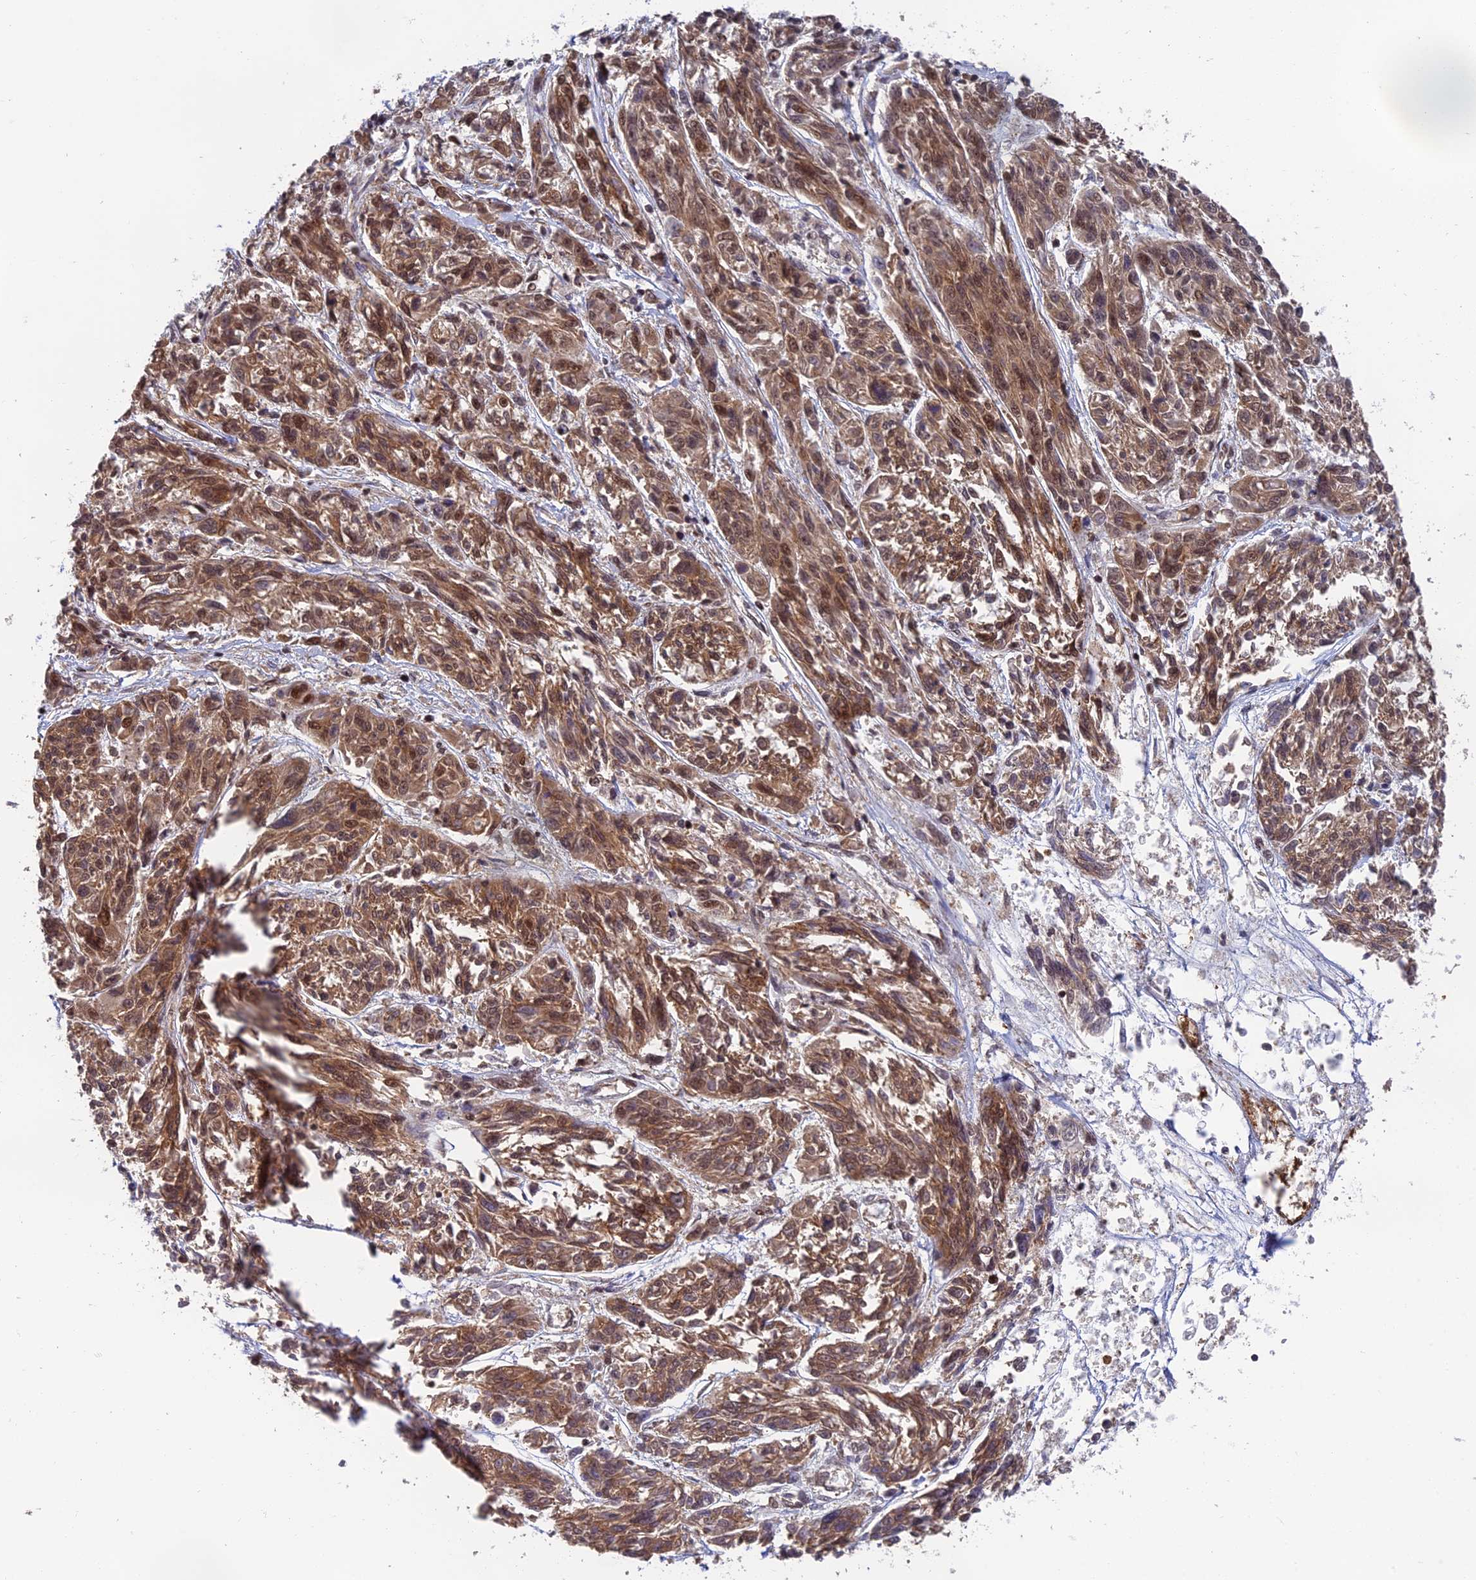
{"staining": {"intensity": "moderate", "quantity": ">75%", "location": "cytoplasmic/membranous,nuclear"}, "tissue": "melanoma", "cell_type": "Tumor cells", "image_type": "cancer", "snomed": [{"axis": "morphology", "description": "Malignant melanoma, NOS"}, {"axis": "topography", "description": "Skin"}], "caption": "Melanoma stained for a protein (brown) demonstrates moderate cytoplasmic/membranous and nuclear positive staining in about >75% of tumor cells.", "gene": "OSBPL1A", "patient": {"sex": "male", "age": 53}}